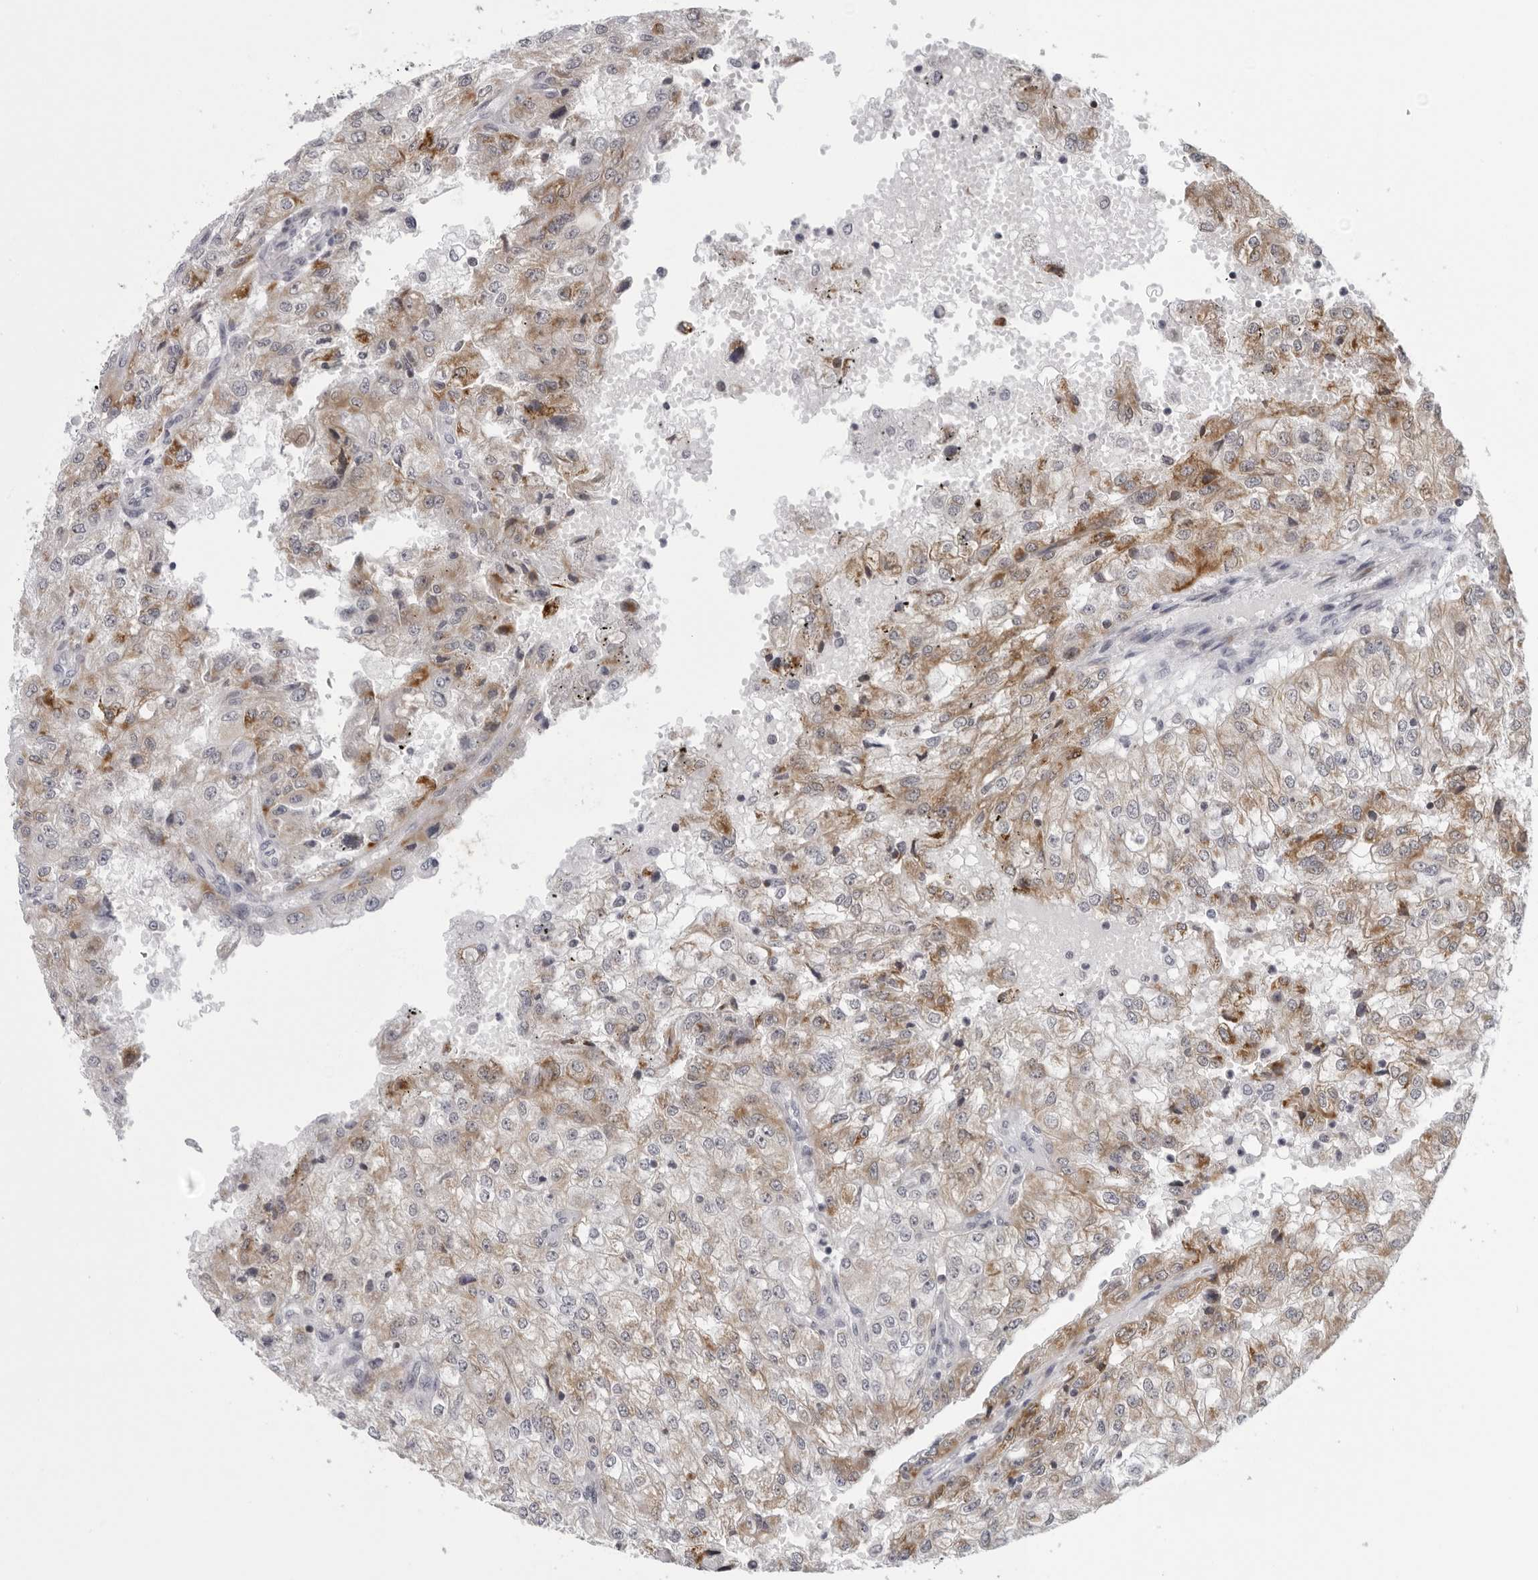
{"staining": {"intensity": "moderate", "quantity": "25%-75%", "location": "cytoplasmic/membranous"}, "tissue": "renal cancer", "cell_type": "Tumor cells", "image_type": "cancer", "snomed": [{"axis": "morphology", "description": "Adenocarcinoma, NOS"}, {"axis": "topography", "description": "Kidney"}], "caption": "Protein analysis of renal cancer (adenocarcinoma) tissue demonstrates moderate cytoplasmic/membranous staining in approximately 25%-75% of tumor cells. (DAB IHC, brown staining for protein, blue staining for nuclei).", "gene": "CPT2", "patient": {"sex": "female", "age": 54}}